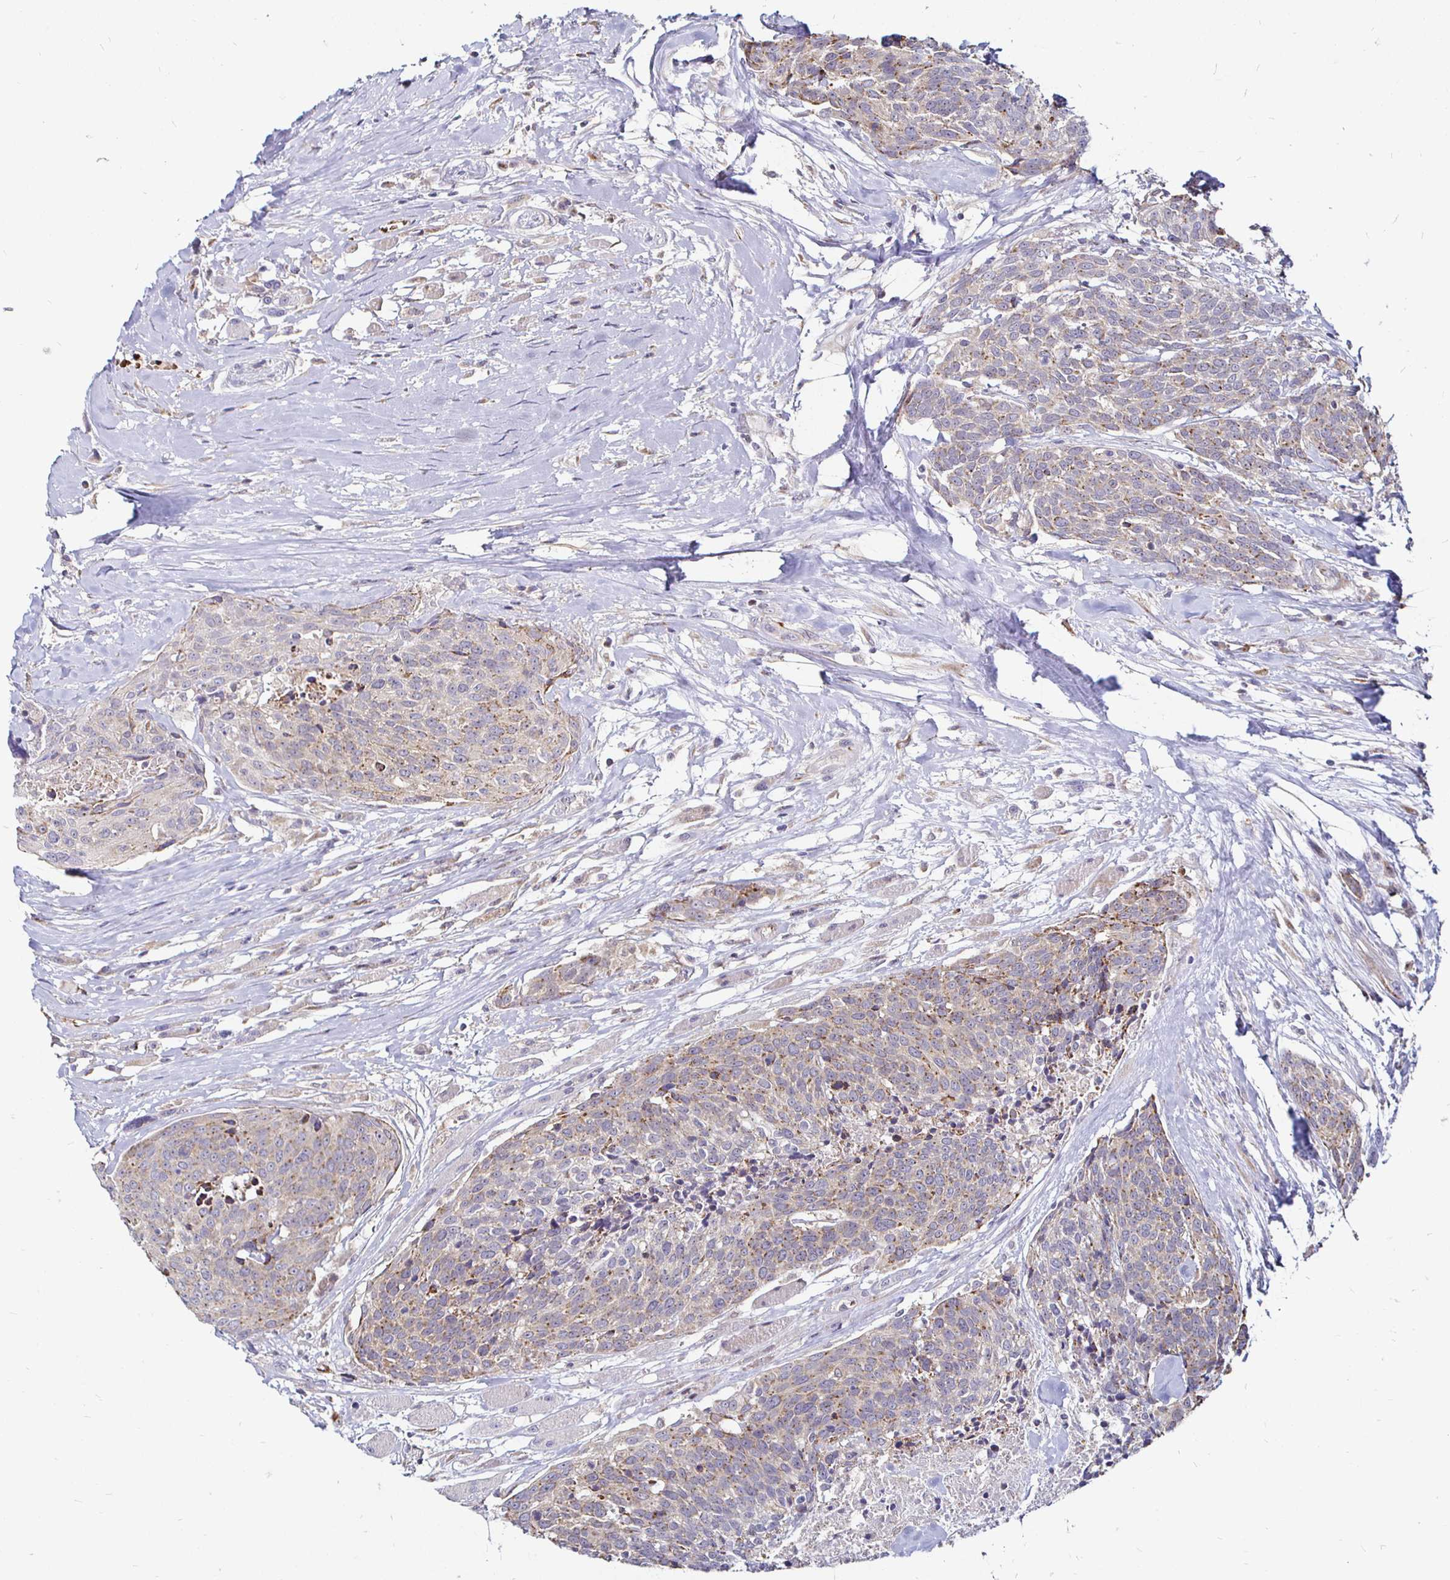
{"staining": {"intensity": "weak", "quantity": "25%-75%", "location": "cytoplasmic/membranous"}, "tissue": "head and neck cancer", "cell_type": "Tumor cells", "image_type": "cancer", "snomed": [{"axis": "morphology", "description": "Squamous cell carcinoma, NOS"}, {"axis": "topography", "description": "Oral tissue"}, {"axis": "topography", "description": "Head-Neck"}], "caption": "A low amount of weak cytoplasmic/membranous positivity is appreciated in about 25%-75% of tumor cells in squamous cell carcinoma (head and neck) tissue.", "gene": "ATG3", "patient": {"sex": "male", "age": 64}}